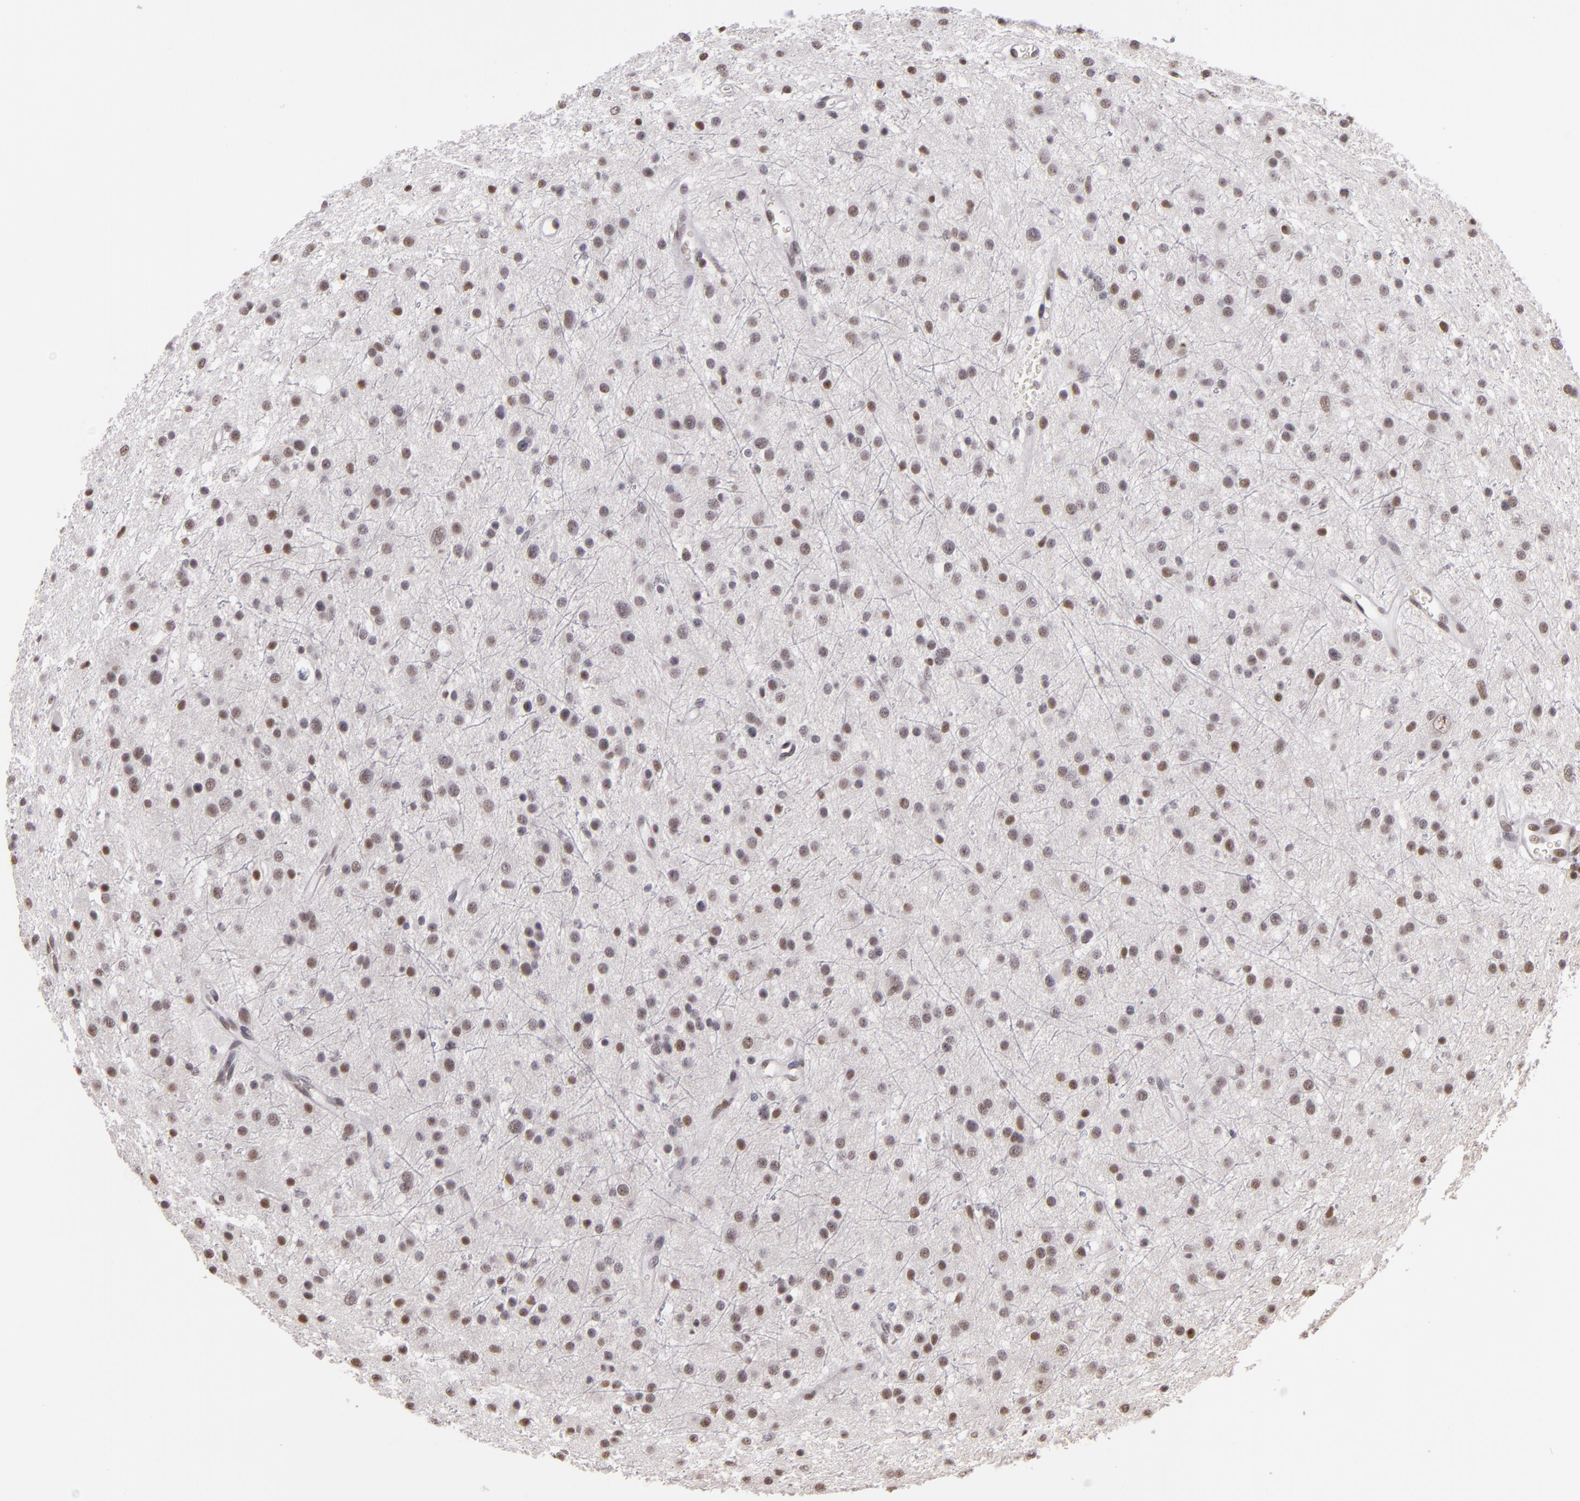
{"staining": {"intensity": "weak", "quantity": "<25%", "location": "nuclear"}, "tissue": "glioma", "cell_type": "Tumor cells", "image_type": "cancer", "snomed": [{"axis": "morphology", "description": "Glioma, malignant, Low grade"}, {"axis": "topography", "description": "Brain"}], "caption": "Immunohistochemistry (IHC) histopathology image of human glioma stained for a protein (brown), which exhibits no staining in tumor cells.", "gene": "INTS6", "patient": {"sex": "female", "age": 36}}